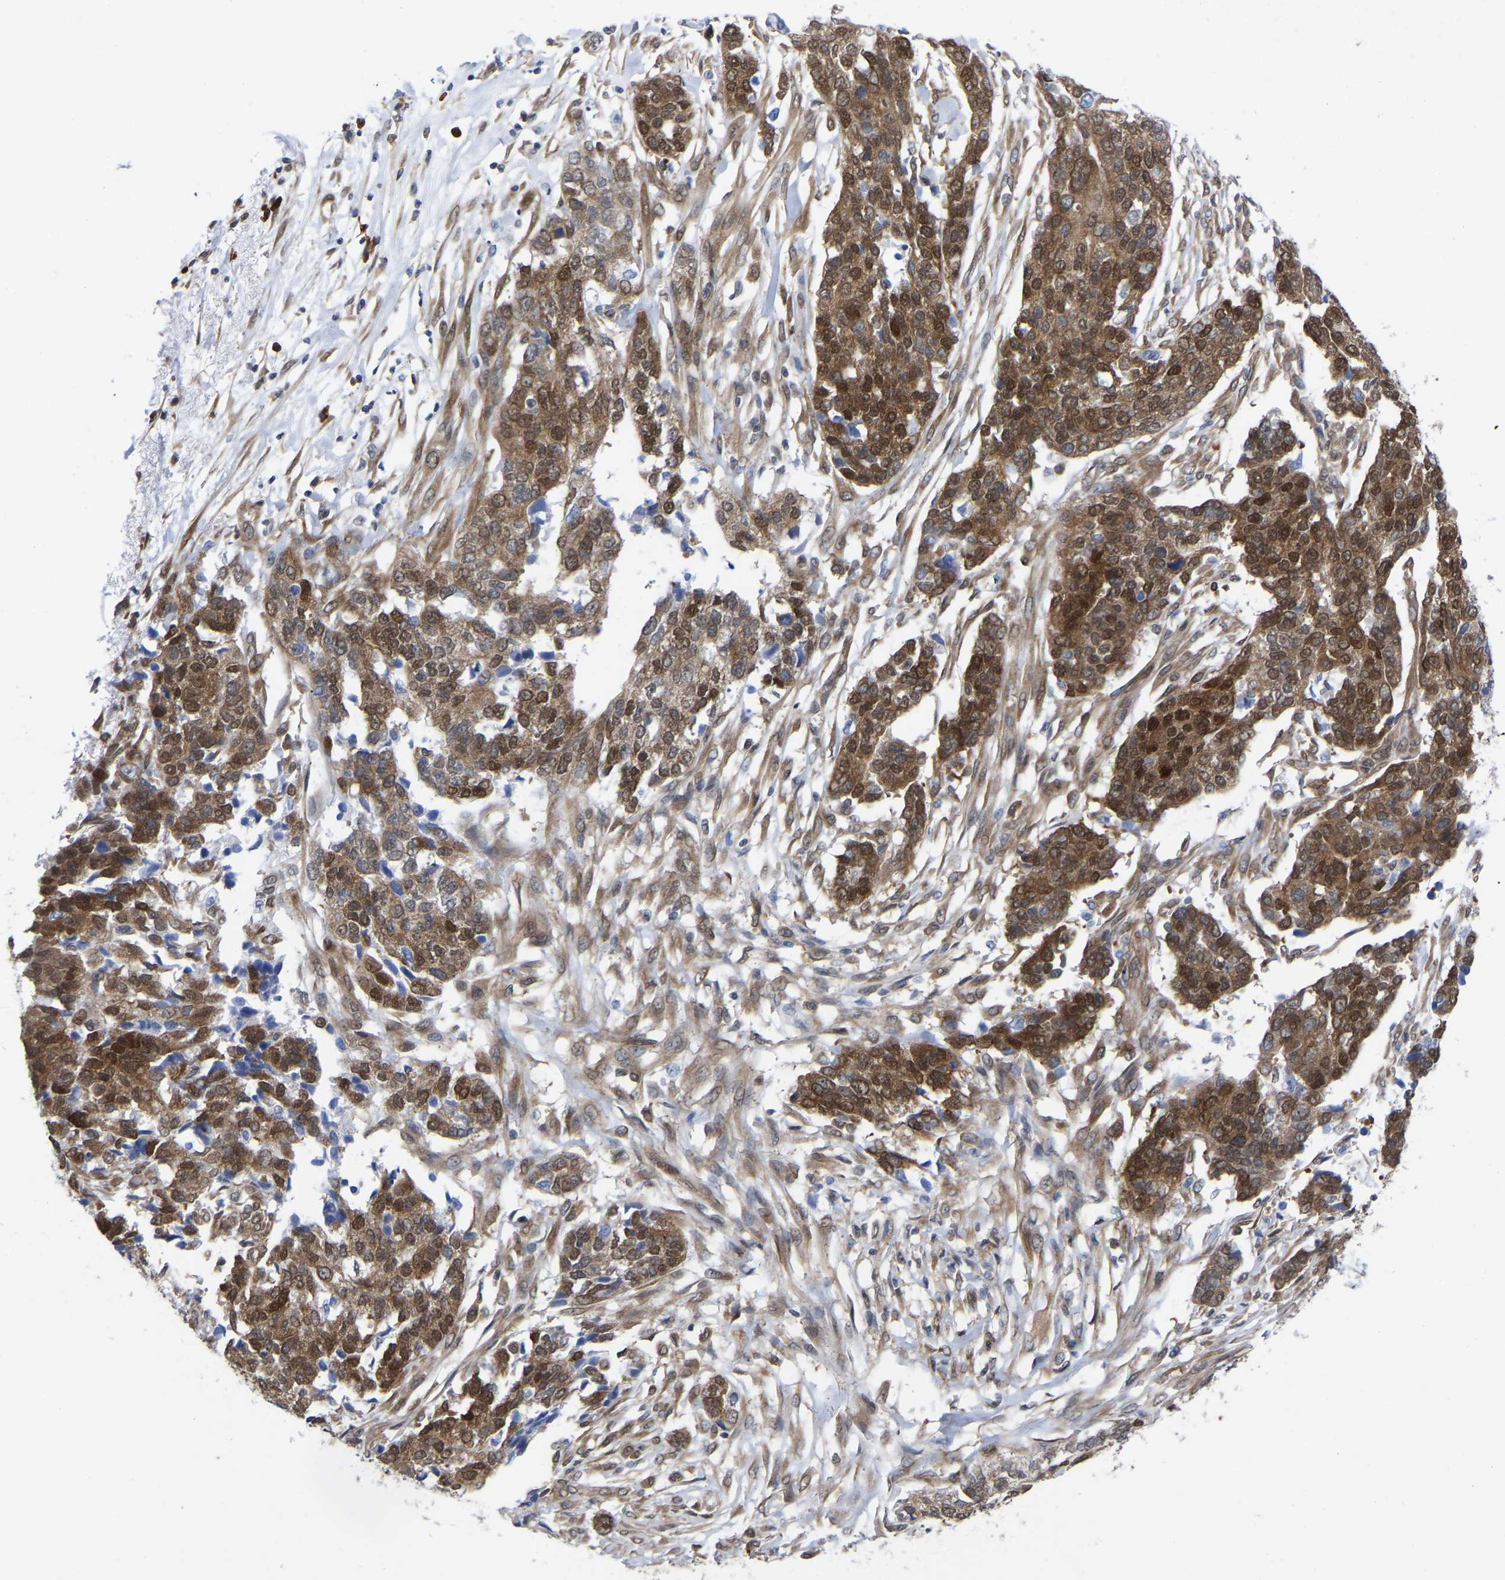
{"staining": {"intensity": "strong", "quantity": ">75%", "location": "cytoplasmic/membranous,nuclear"}, "tissue": "ovarian cancer", "cell_type": "Tumor cells", "image_type": "cancer", "snomed": [{"axis": "morphology", "description": "Cystadenocarcinoma, serous, NOS"}, {"axis": "topography", "description": "Ovary"}], "caption": "Protein staining by immunohistochemistry (IHC) exhibits strong cytoplasmic/membranous and nuclear positivity in approximately >75% of tumor cells in serous cystadenocarcinoma (ovarian).", "gene": "UBE4B", "patient": {"sex": "female", "age": 44}}